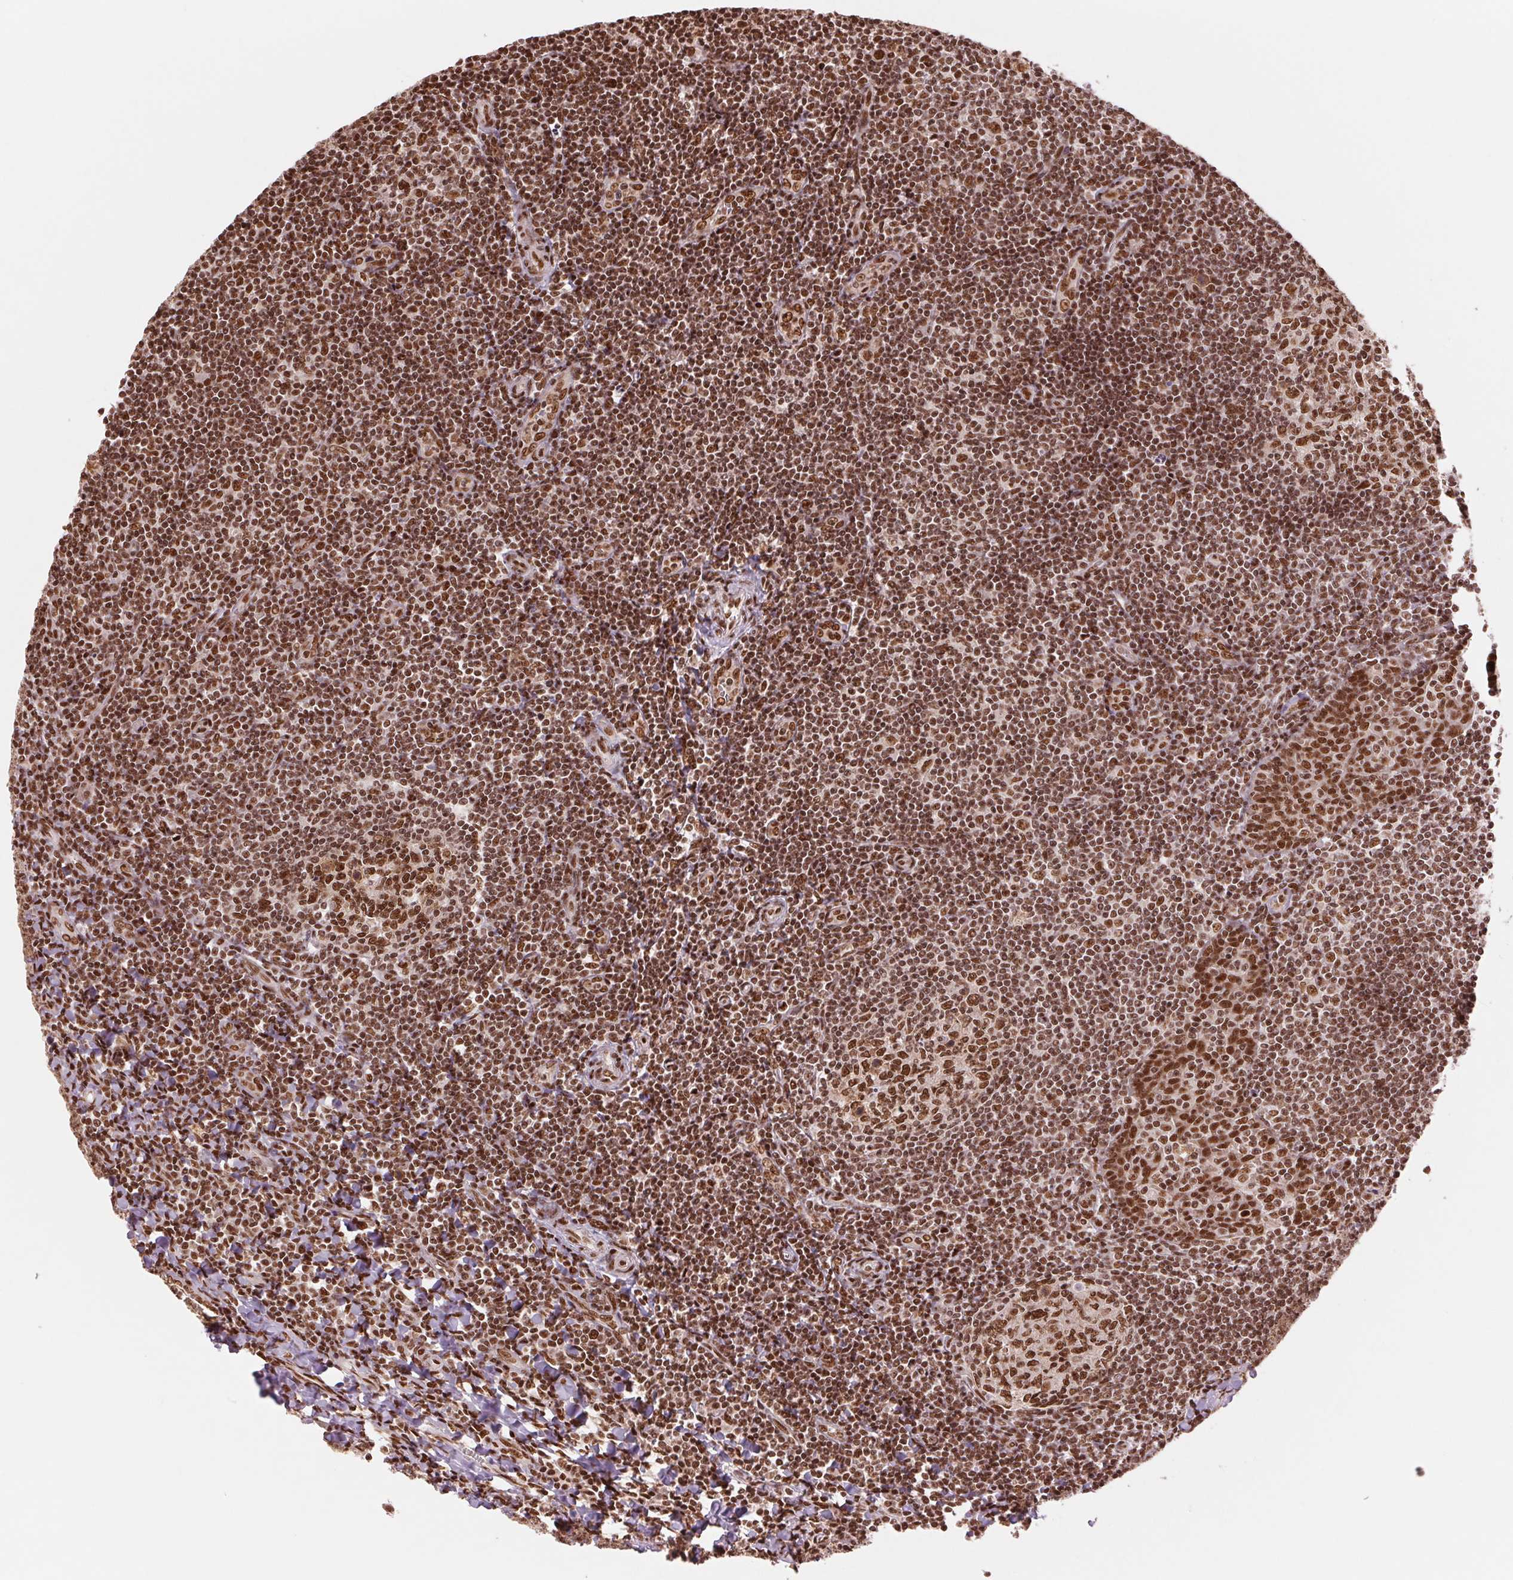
{"staining": {"intensity": "strong", "quantity": ">75%", "location": "nuclear"}, "tissue": "tonsil", "cell_type": "Germinal center cells", "image_type": "normal", "snomed": [{"axis": "morphology", "description": "Normal tissue, NOS"}, {"axis": "morphology", "description": "Inflammation, NOS"}, {"axis": "topography", "description": "Tonsil"}], "caption": "An immunohistochemistry (IHC) histopathology image of unremarkable tissue is shown. Protein staining in brown highlights strong nuclear positivity in tonsil within germinal center cells. The staining was performed using DAB, with brown indicating positive protein expression. Nuclei are stained blue with hematoxylin.", "gene": "TTLL9", "patient": {"sex": "female", "age": 31}}